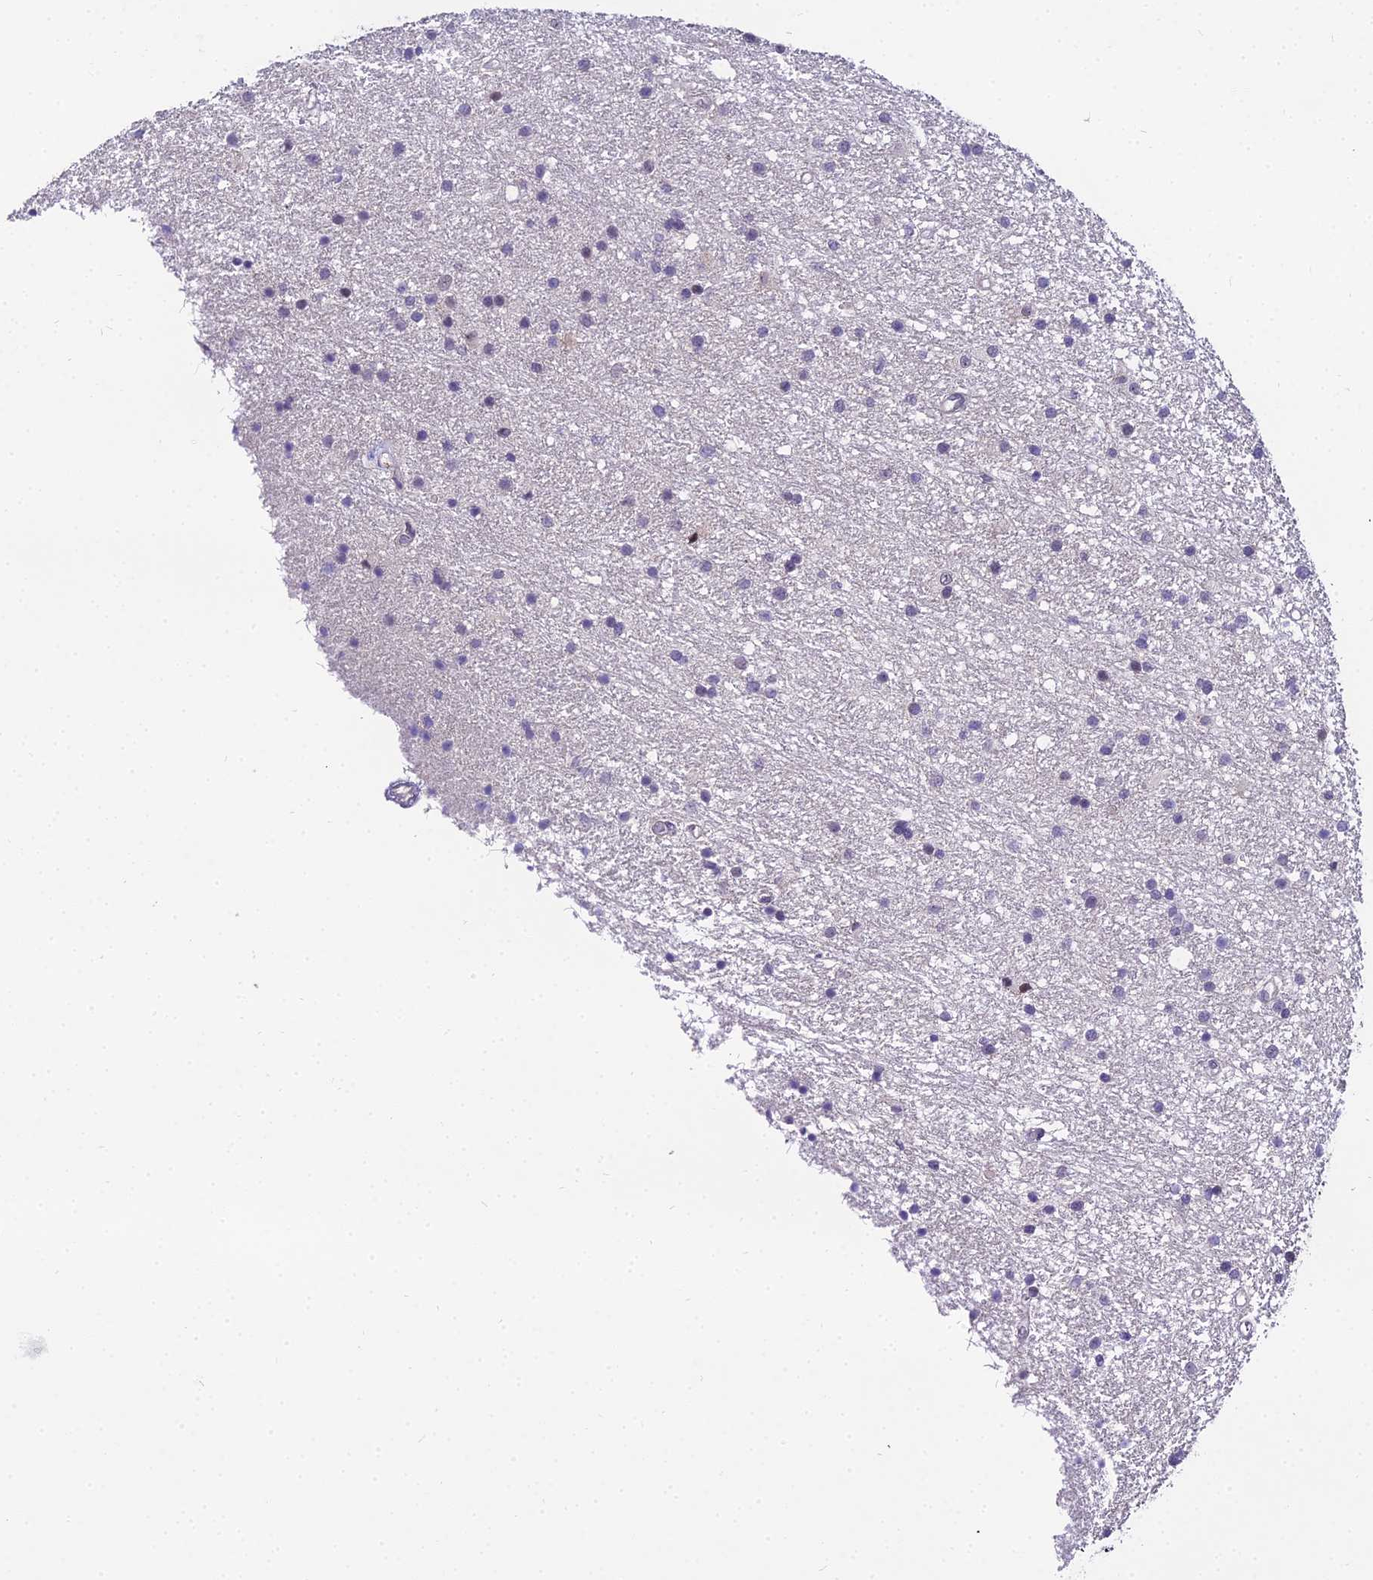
{"staining": {"intensity": "negative", "quantity": "none", "location": "none"}, "tissue": "glioma", "cell_type": "Tumor cells", "image_type": "cancer", "snomed": [{"axis": "morphology", "description": "Glioma, malignant, High grade"}, {"axis": "topography", "description": "Brain"}], "caption": "DAB (3,3'-diaminobenzidine) immunohistochemical staining of human glioma reveals no significant expression in tumor cells. (DAB immunohistochemistry (IHC) with hematoxylin counter stain).", "gene": "TRIML2", "patient": {"sex": "male", "age": 77}}